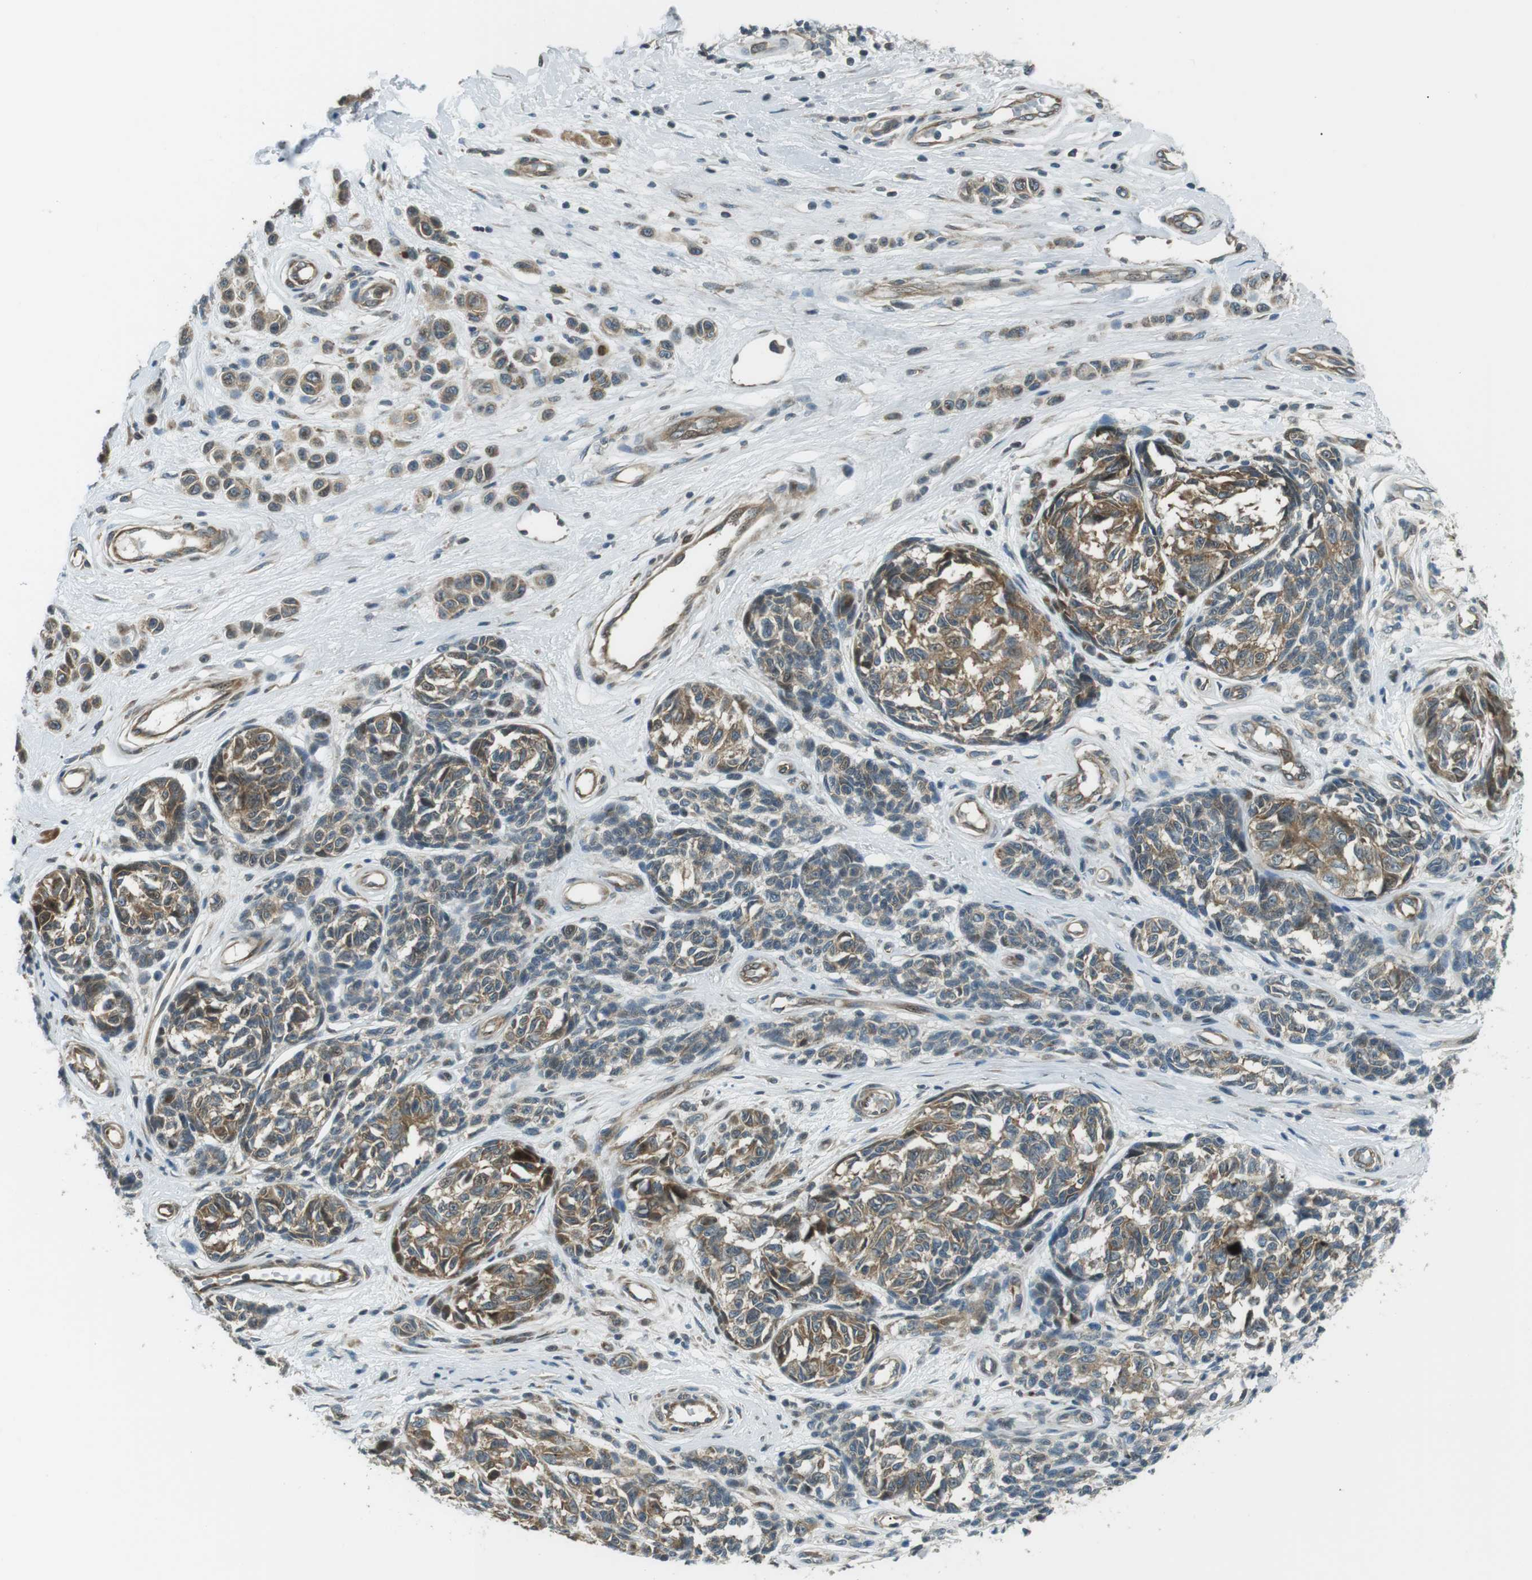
{"staining": {"intensity": "moderate", "quantity": ">75%", "location": "cytoplasmic/membranous"}, "tissue": "melanoma", "cell_type": "Tumor cells", "image_type": "cancer", "snomed": [{"axis": "morphology", "description": "Malignant melanoma, NOS"}, {"axis": "topography", "description": "Skin"}], "caption": "Malignant melanoma was stained to show a protein in brown. There is medium levels of moderate cytoplasmic/membranous positivity in approximately >75% of tumor cells. (IHC, brightfield microscopy, high magnification).", "gene": "TMEM74", "patient": {"sex": "female", "age": 64}}